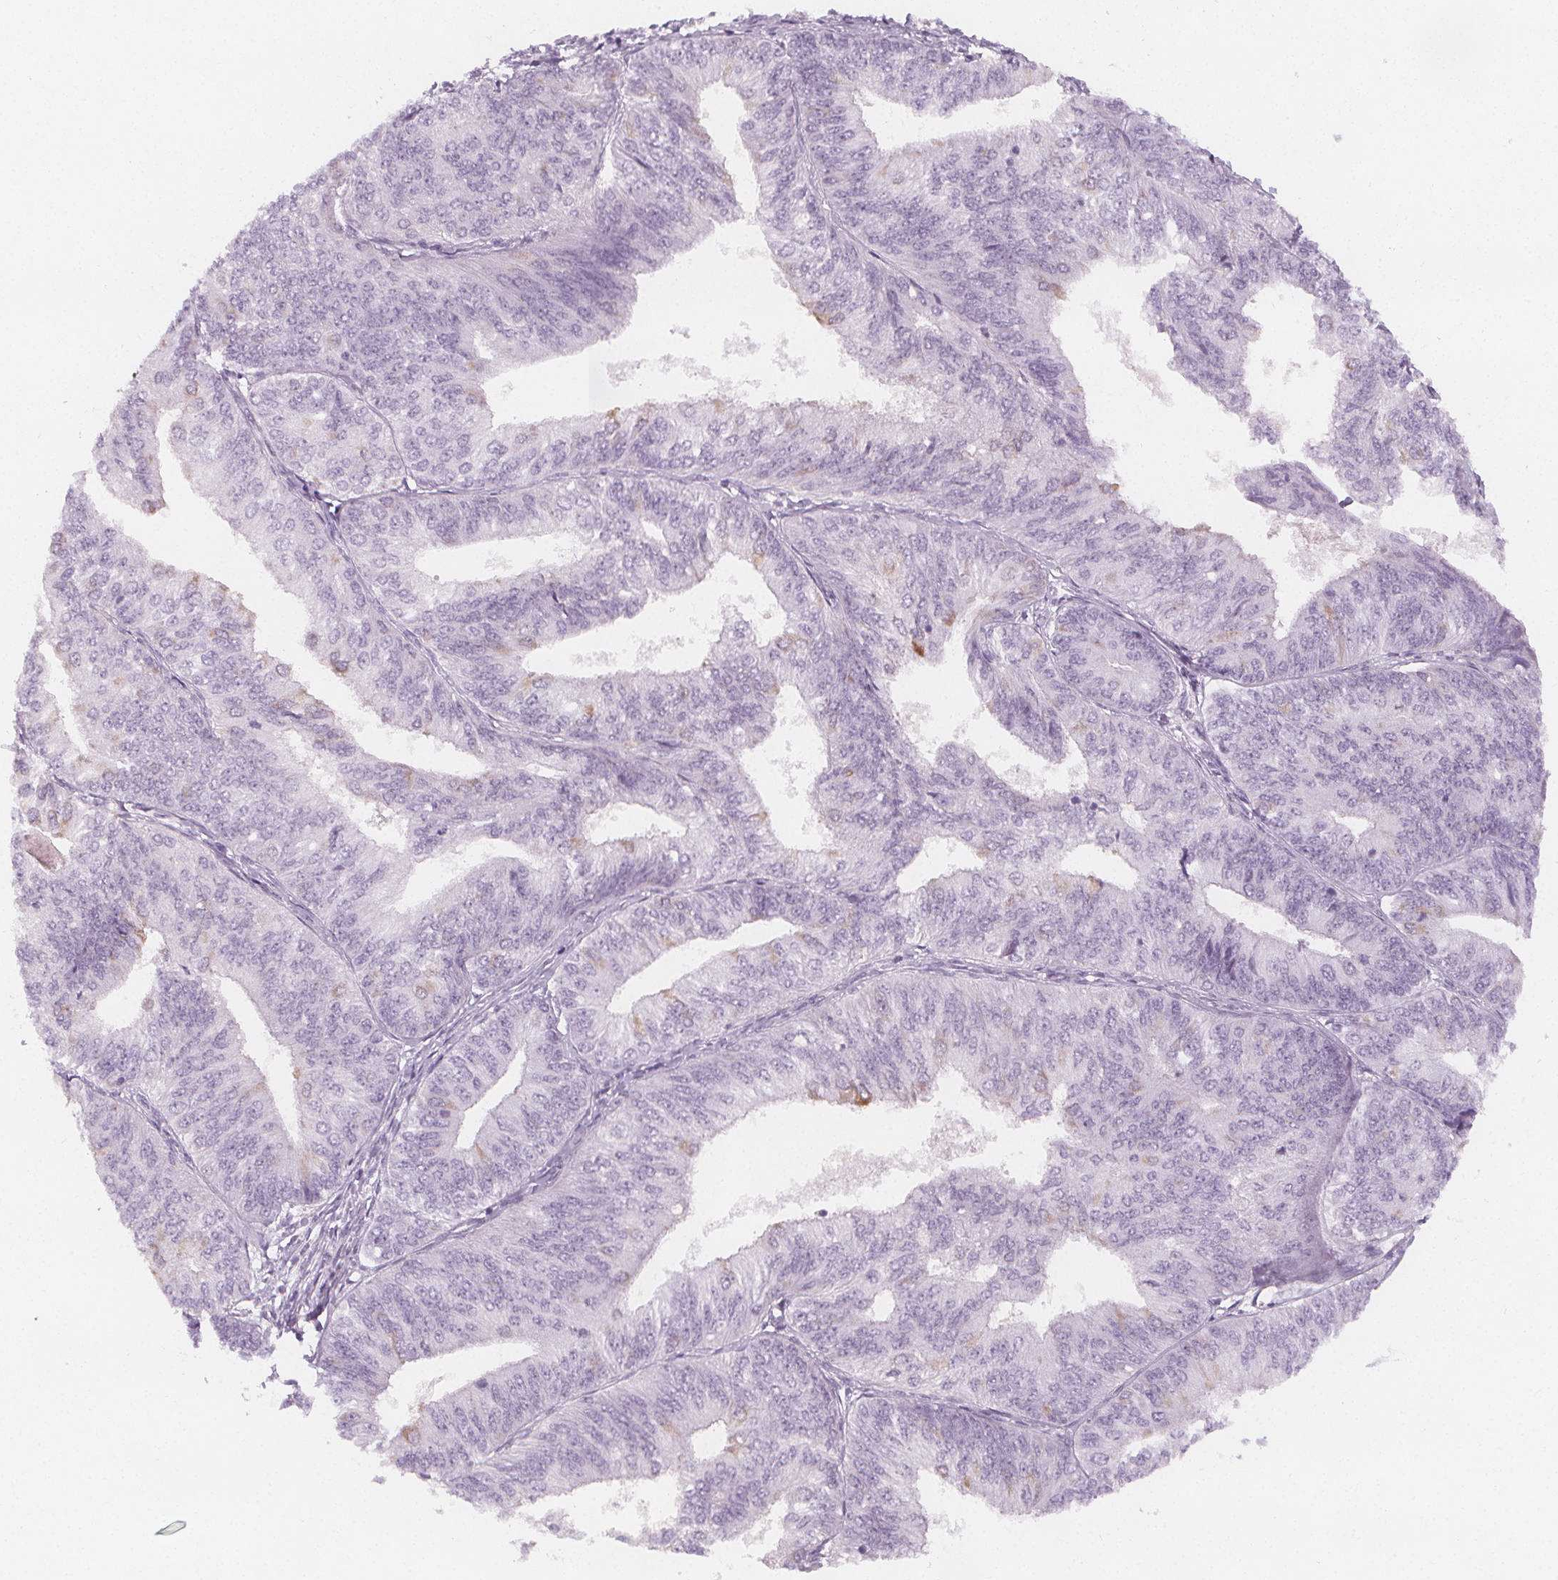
{"staining": {"intensity": "negative", "quantity": "none", "location": "none"}, "tissue": "endometrial cancer", "cell_type": "Tumor cells", "image_type": "cancer", "snomed": [{"axis": "morphology", "description": "Adenocarcinoma, NOS"}, {"axis": "topography", "description": "Endometrium"}], "caption": "This is an IHC photomicrograph of endometrial cancer (adenocarcinoma). There is no expression in tumor cells.", "gene": "MAP1A", "patient": {"sex": "female", "age": 58}}